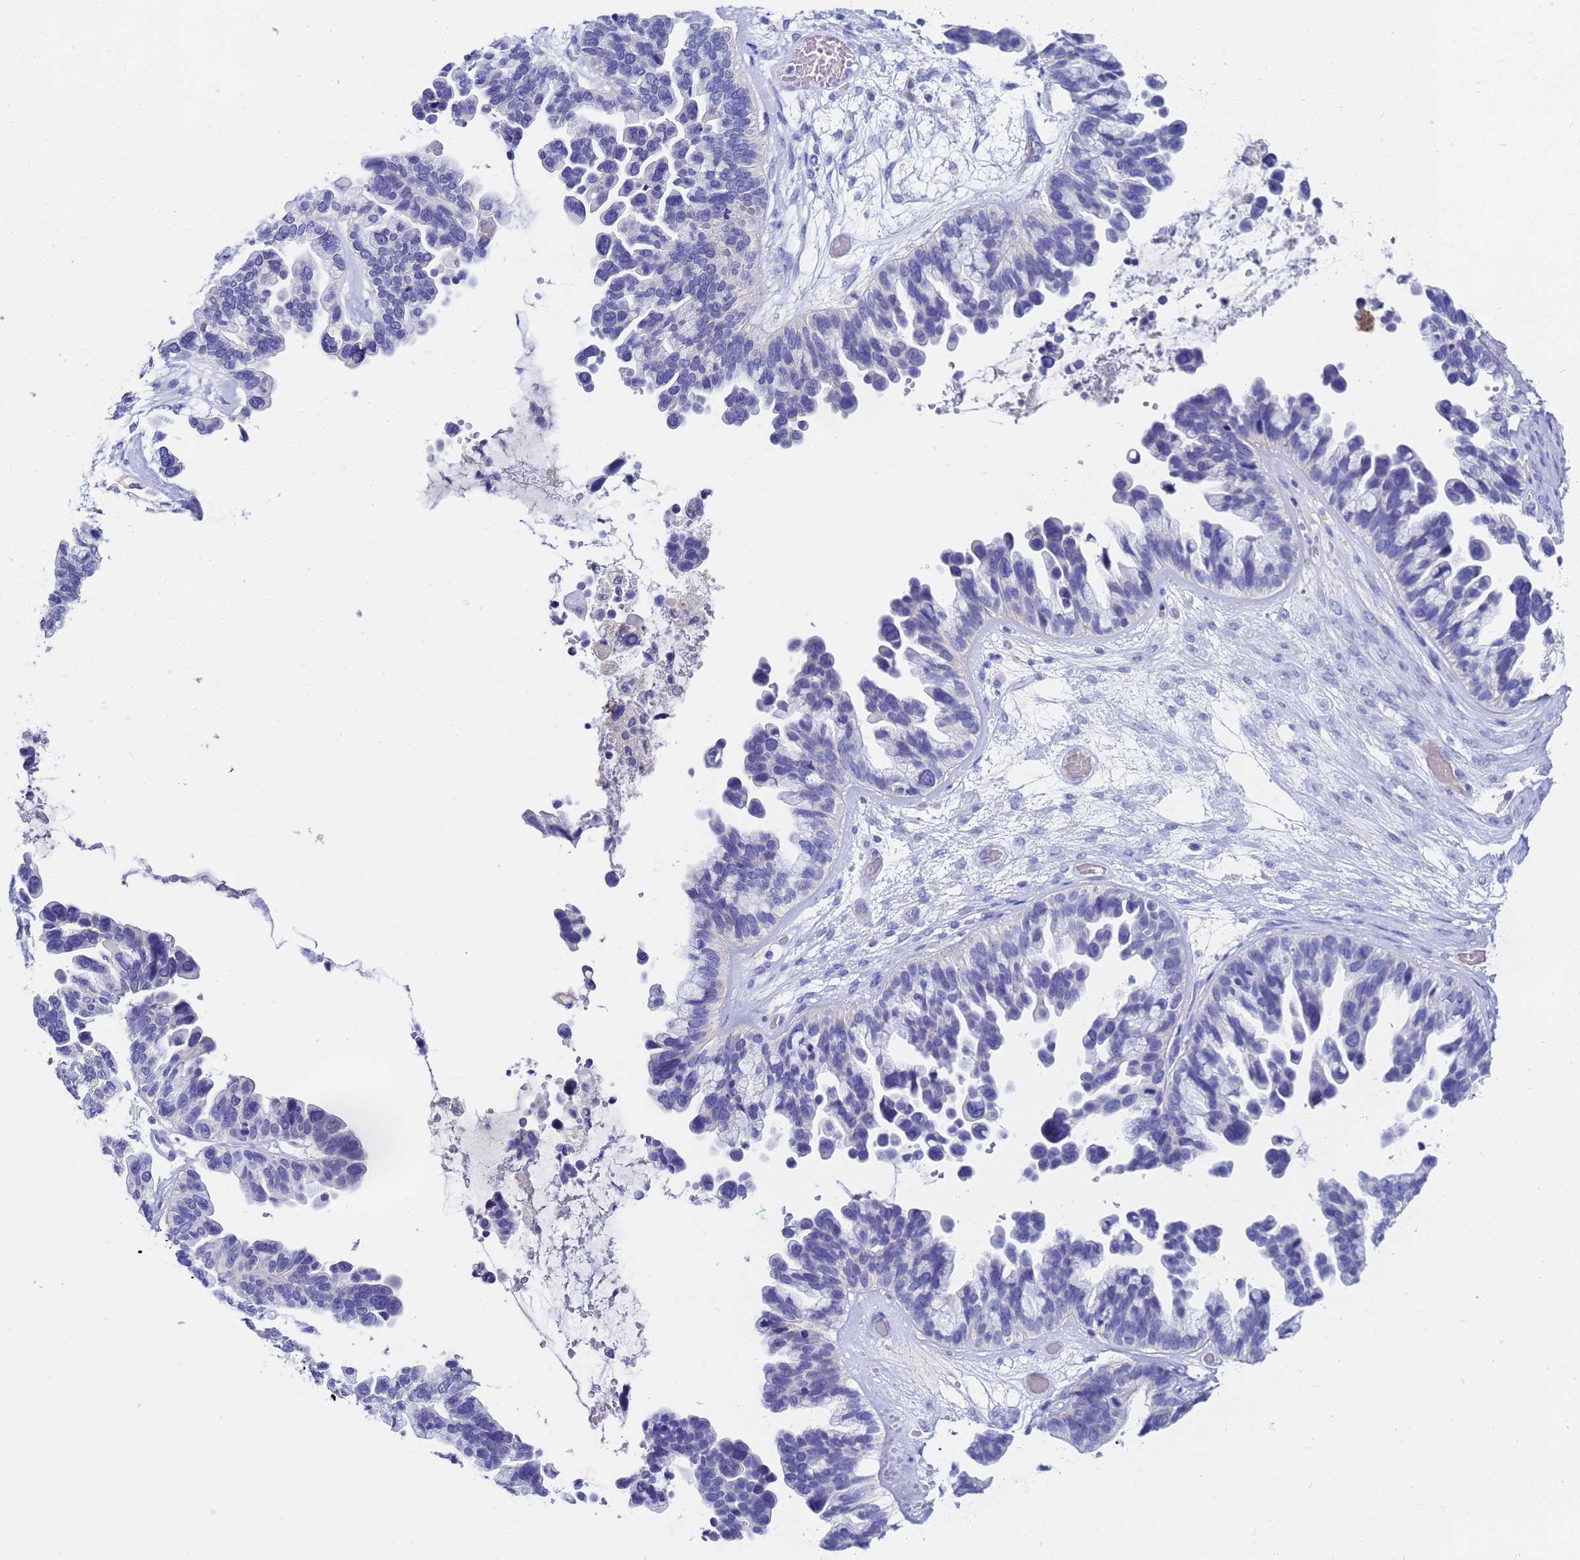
{"staining": {"intensity": "negative", "quantity": "none", "location": "none"}, "tissue": "ovarian cancer", "cell_type": "Tumor cells", "image_type": "cancer", "snomed": [{"axis": "morphology", "description": "Cystadenocarcinoma, serous, NOS"}, {"axis": "topography", "description": "Ovary"}], "caption": "High magnification brightfield microscopy of ovarian cancer stained with DAB (3,3'-diaminobenzidine) (brown) and counterstained with hematoxylin (blue): tumor cells show no significant expression.", "gene": "C2orf72", "patient": {"sex": "female", "age": 56}}